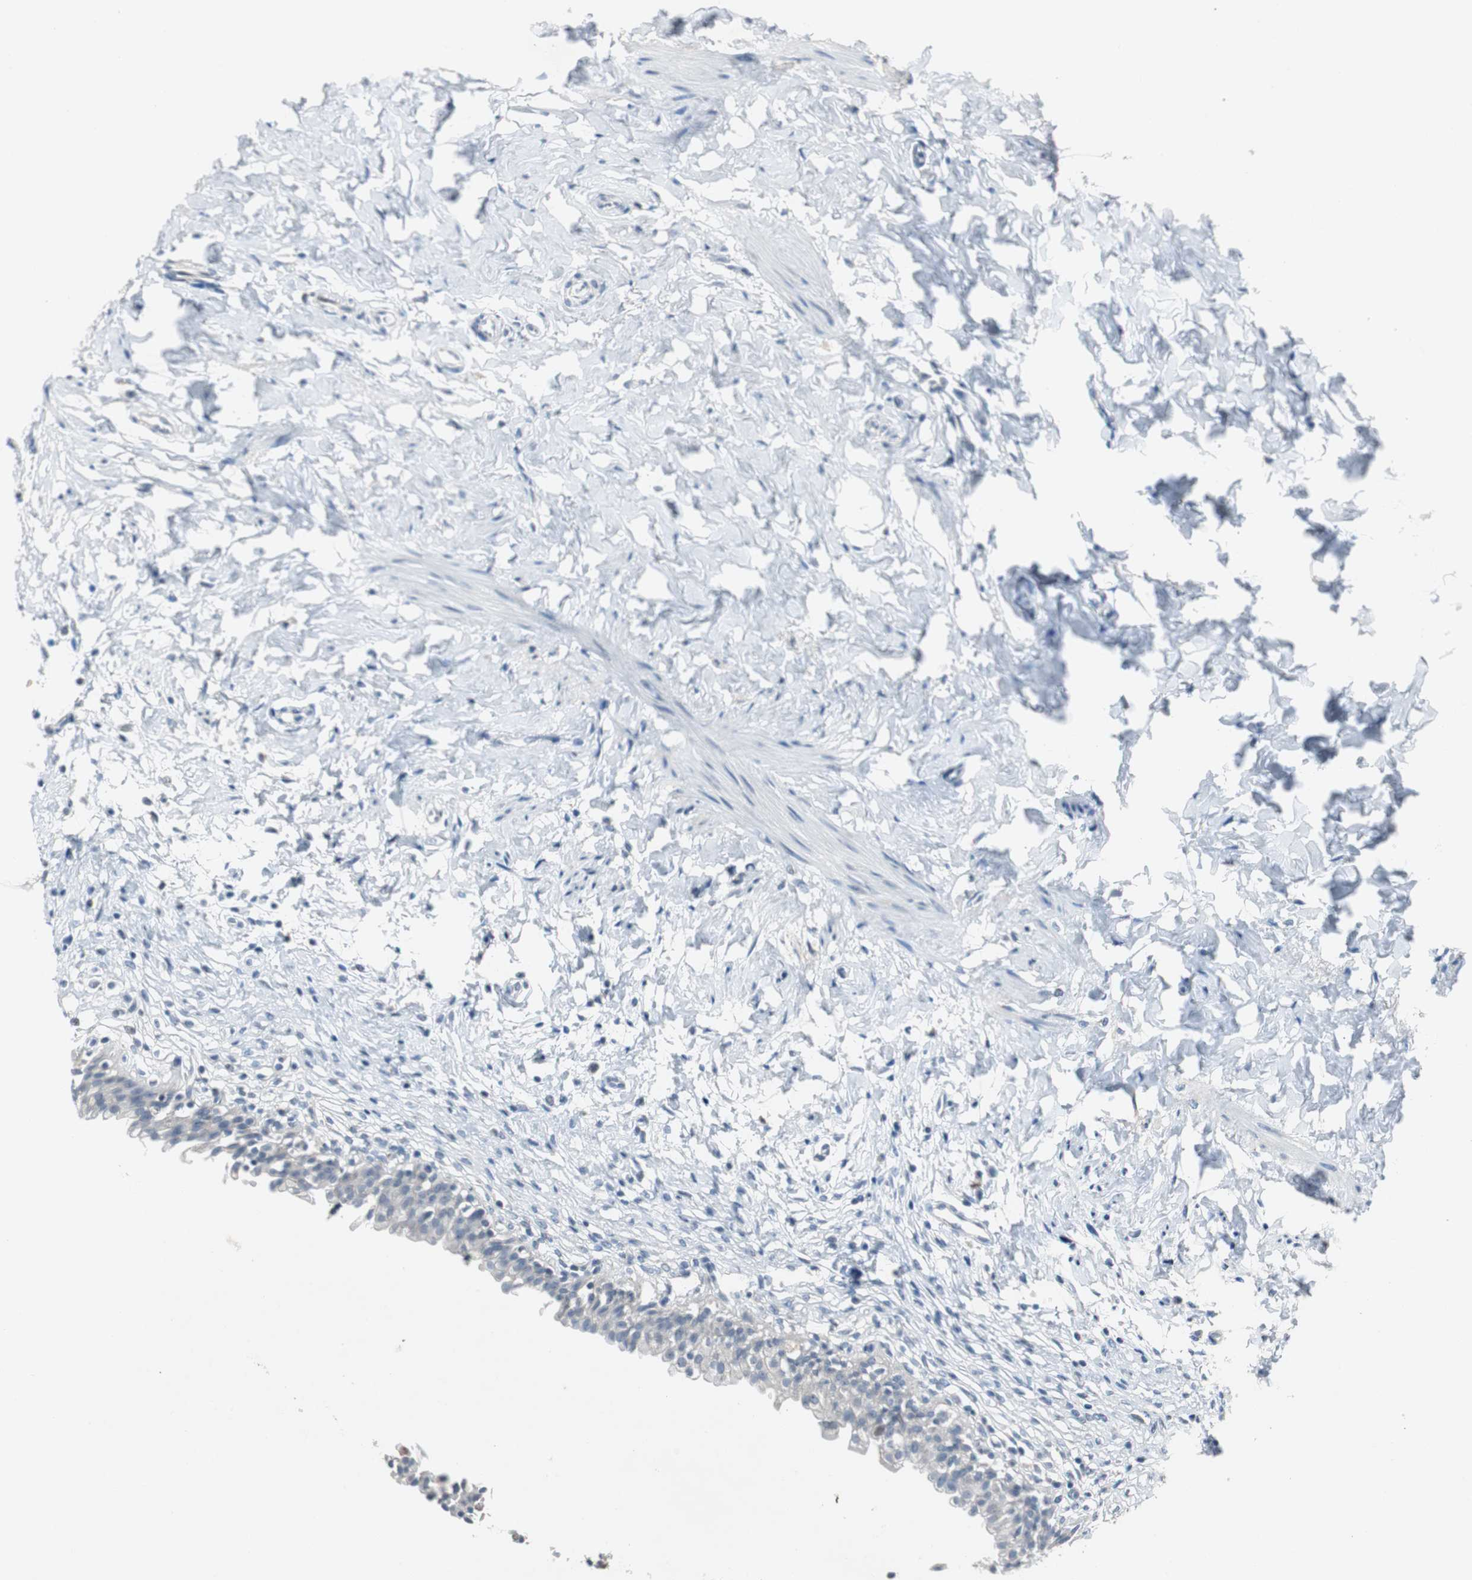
{"staining": {"intensity": "weak", "quantity": "<25%", "location": "cytoplasmic/membranous"}, "tissue": "urinary bladder", "cell_type": "Urothelial cells", "image_type": "normal", "snomed": [{"axis": "morphology", "description": "Normal tissue, NOS"}, {"axis": "morphology", "description": "Inflammation, NOS"}, {"axis": "topography", "description": "Urinary bladder"}], "caption": "DAB (3,3'-diaminobenzidine) immunohistochemical staining of benign urinary bladder reveals no significant positivity in urothelial cells.", "gene": "SOX30", "patient": {"sex": "female", "age": 80}}